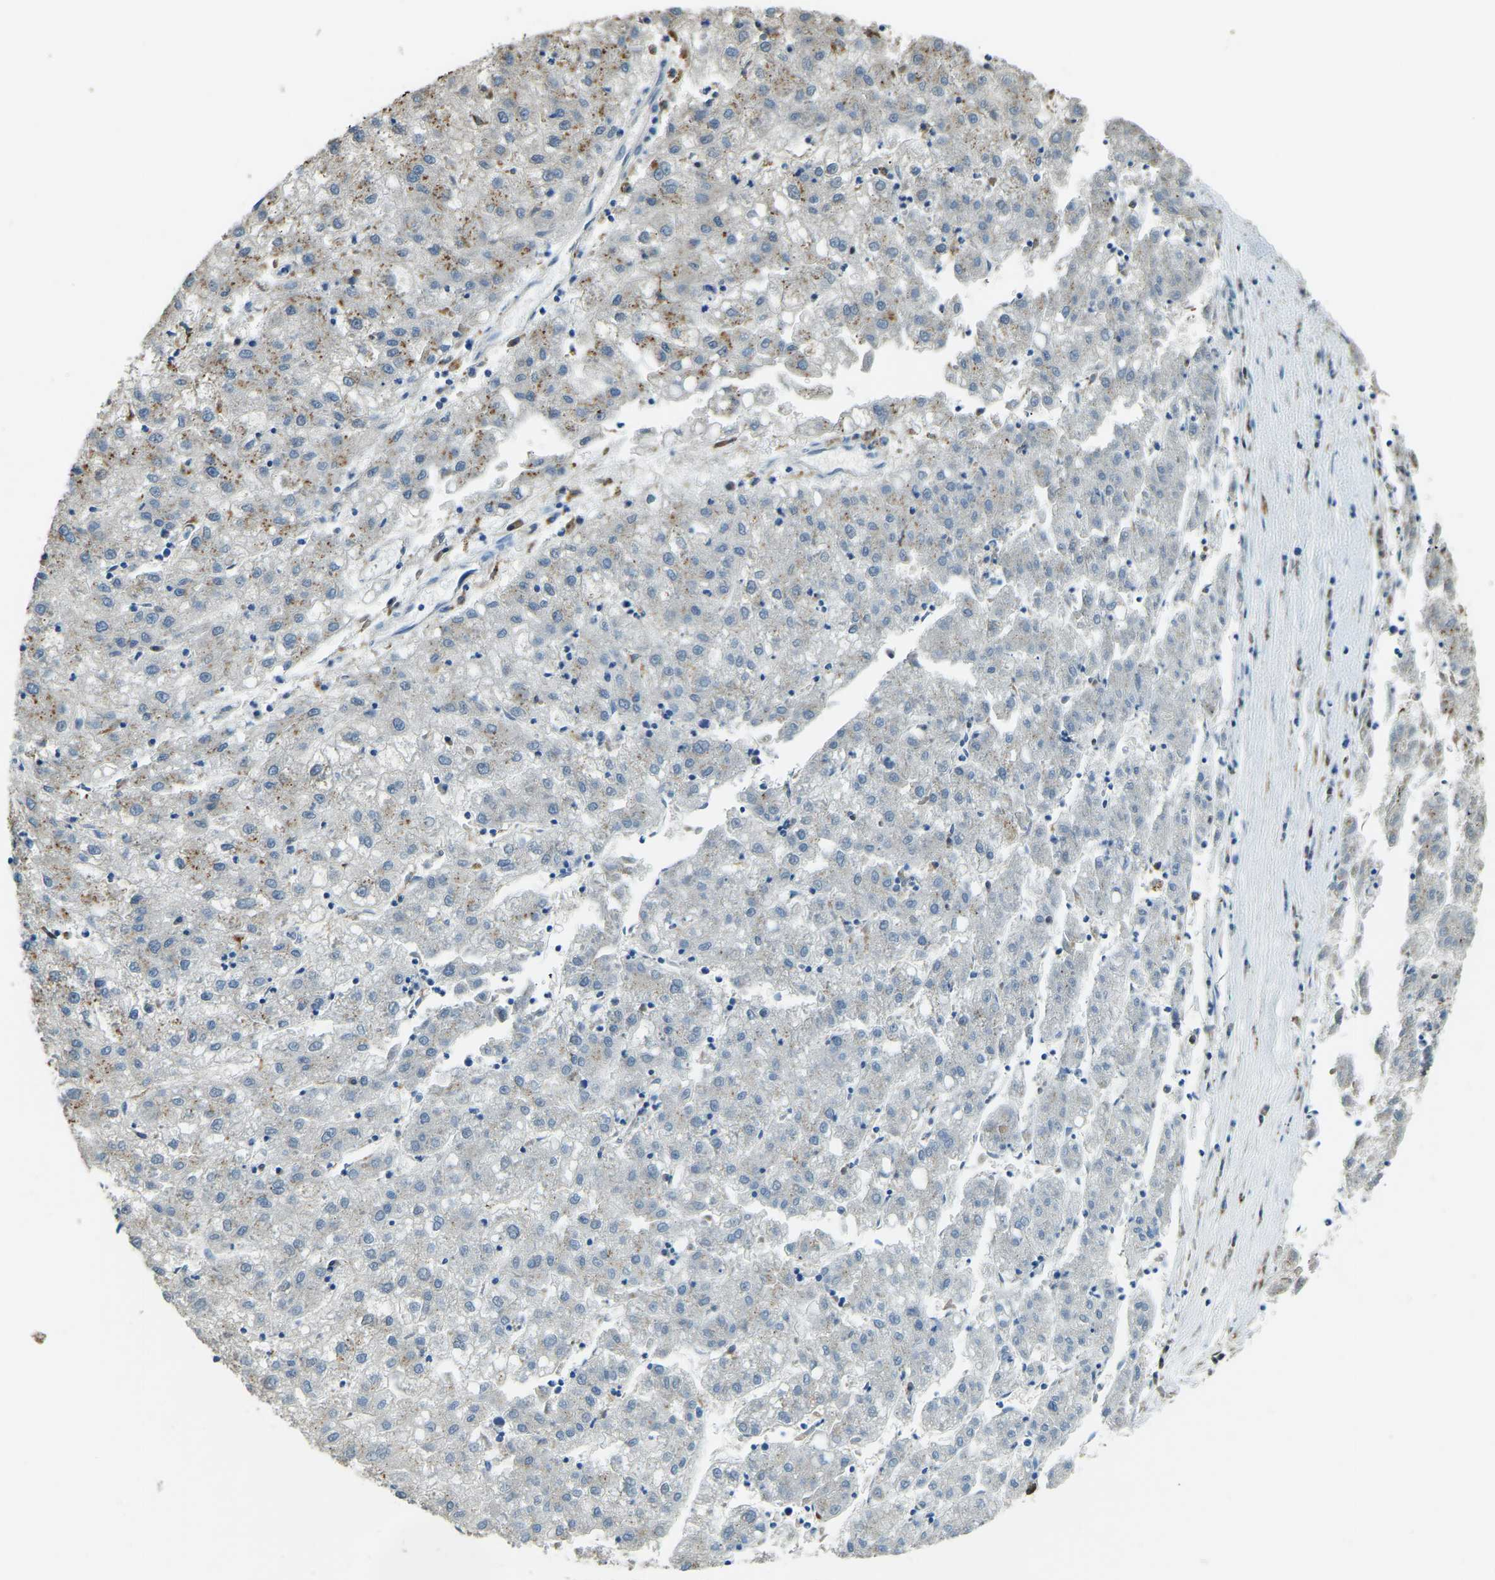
{"staining": {"intensity": "negative", "quantity": "none", "location": "none"}, "tissue": "liver cancer", "cell_type": "Tumor cells", "image_type": "cancer", "snomed": [{"axis": "morphology", "description": "Carcinoma, Hepatocellular, NOS"}, {"axis": "topography", "description": "Liver"}], "caption": "An image of liver cancer (hepatocellular carcinoma) stained for a protein reveals no brown staining in tumor cells. (DAB IHC visualized using brightfield microscopy, high magnification).", "gene": "NANS", "patient": {"sex": "male", "age": 72}}